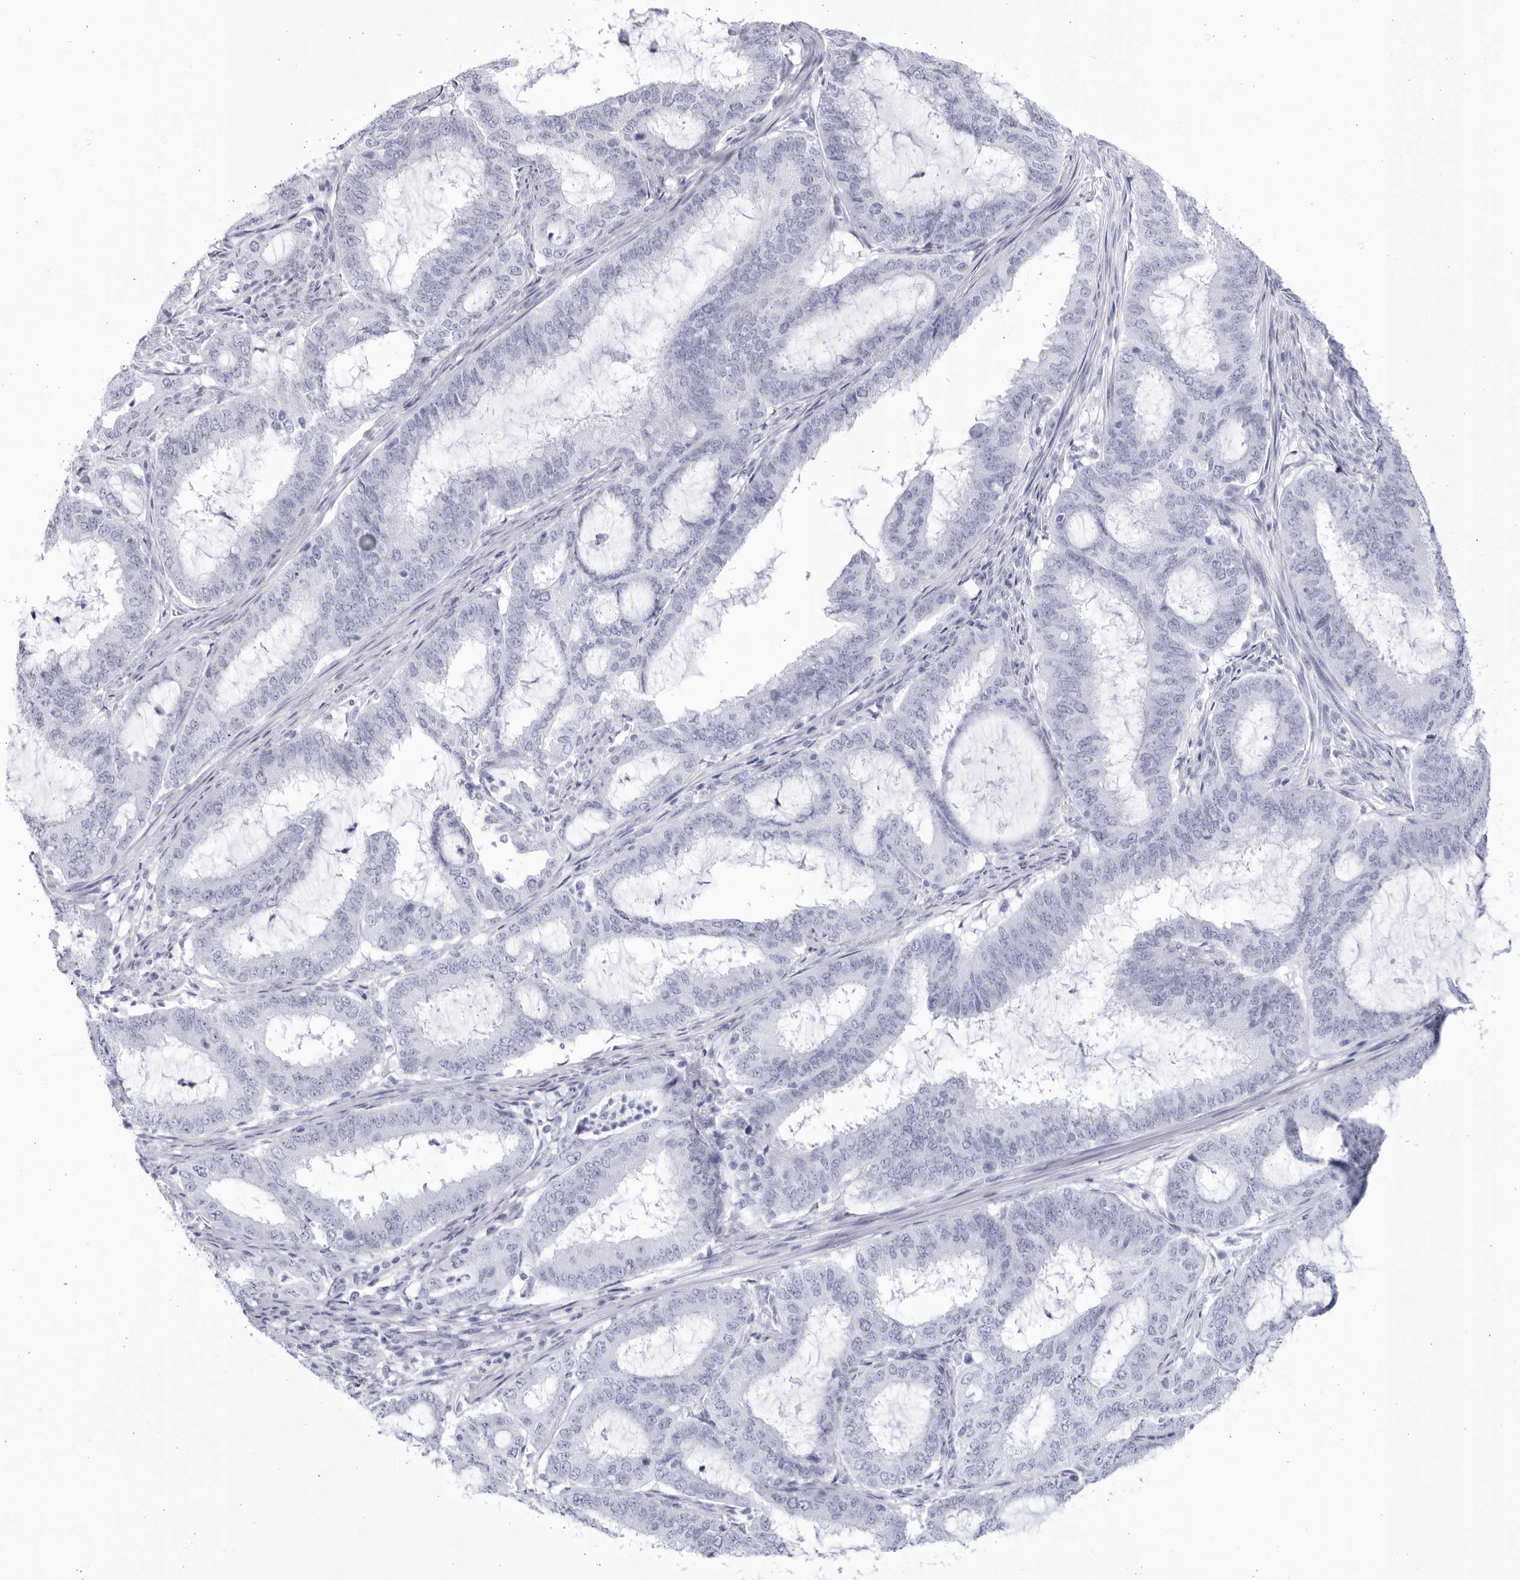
{"staining": {"intensity": "negative", "quantity": "none", "location": "none"}, "tissue": "endometrial cancer", "cell_type": "Tumor cells", "image_type": "cancer", "snomed": [{"axis": "morphology", "description": "Adenocarcinoma, NOS"}, {"axis": "topography", "description": "Endometrium"}], "caption": "Human adenocarcinoma (endometrial) stained for a protein using IHC shows no expression in tumor cells.", "gene": "CCDC181", "patient": {"sex": "female", "age": 51}}